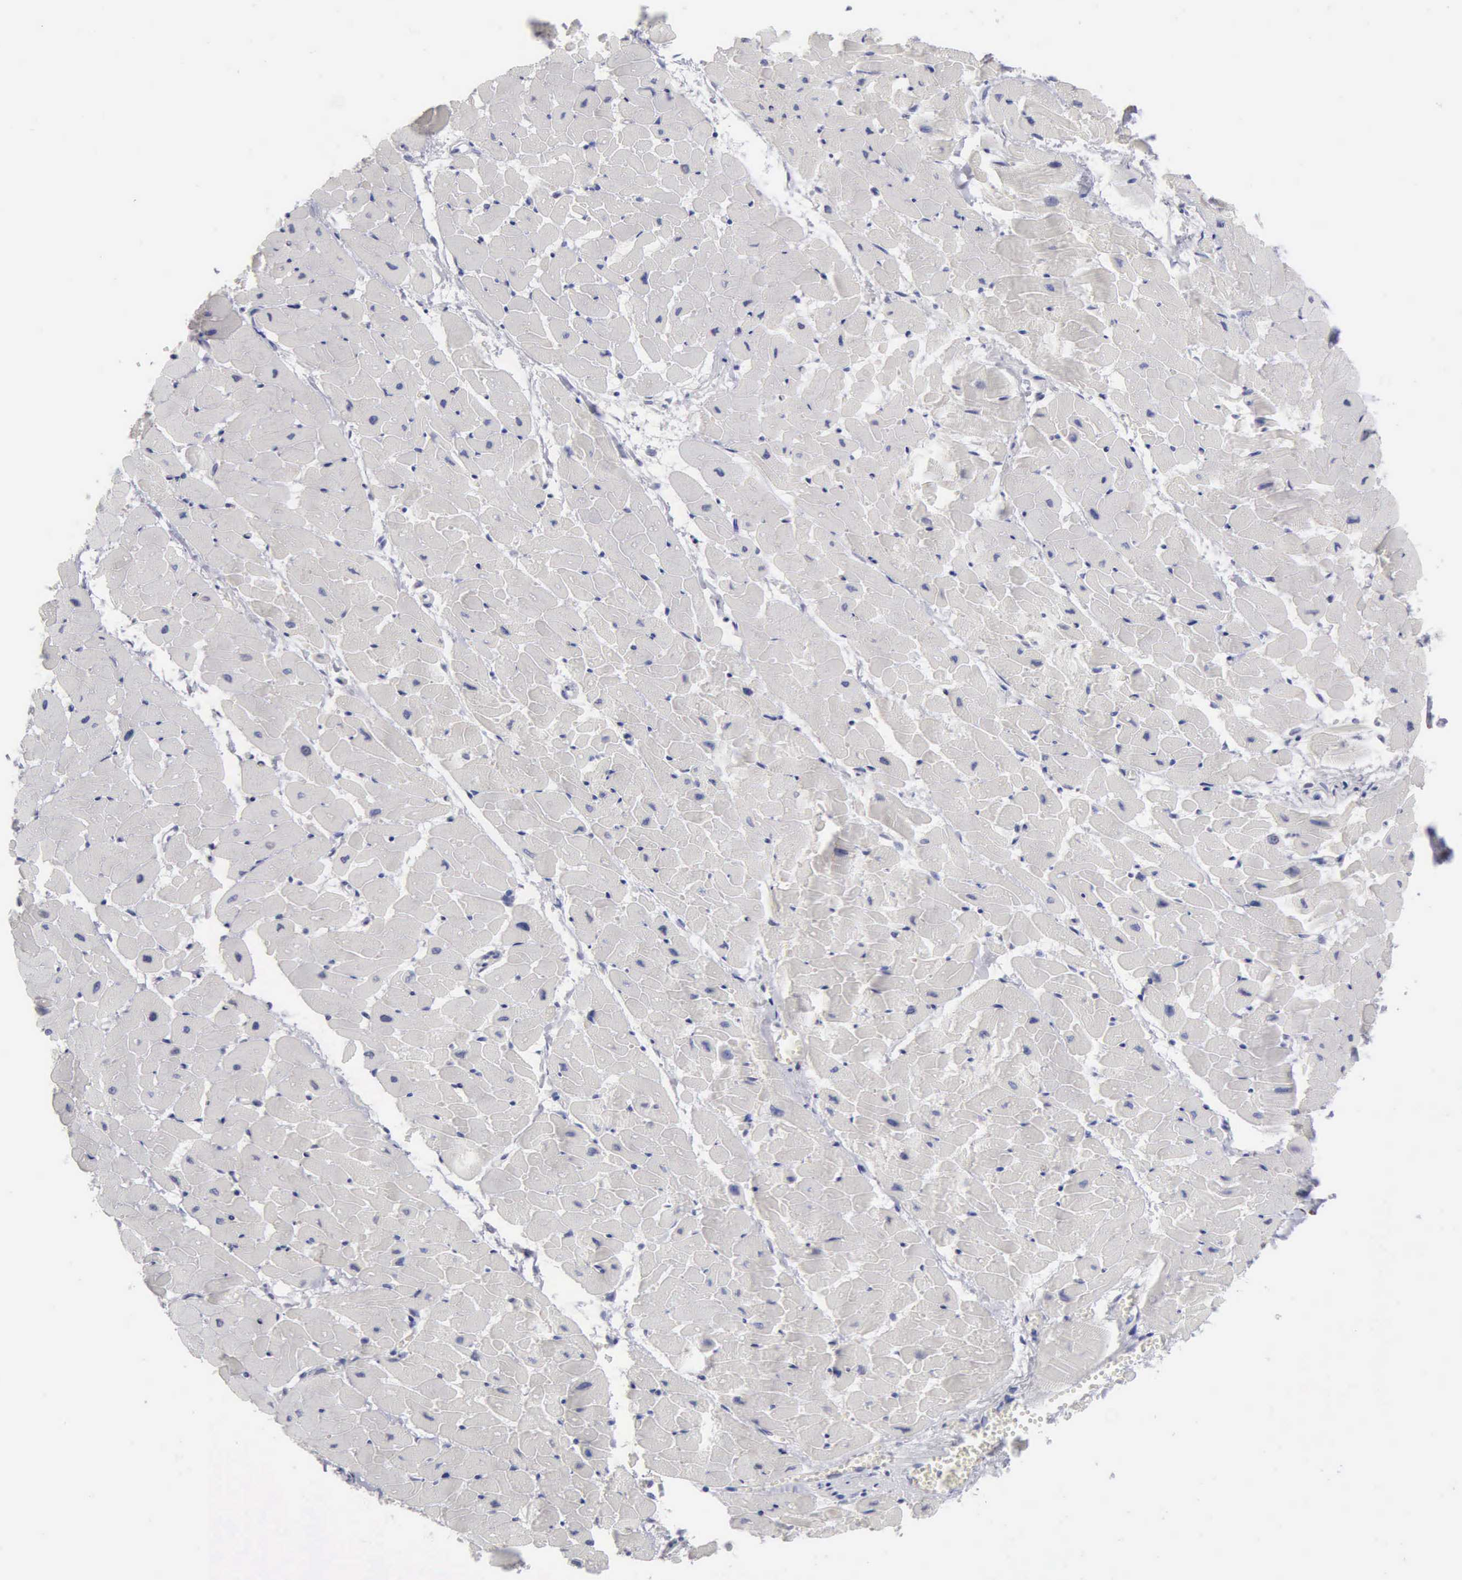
{"staining": {"intensity": "negative", "quantity": "none", "location": "none"}, "tissue": "heart muscle", "cell_type": "Cardiomyocytes", "image_type": "normal", "snomed": [{"axis": "morphology", "description": "Normal tissue, NOS"}, {"axis": "topography", "description": "Heart"}], "caption": "Immunohistochemistry micrograph of normal heart muscle: heart muscle stained with DAB (3,3'-diaminobenzidine) exhibits no significant protein expression in cardiomyocytes. (DAB (3,3'-diaminobenzidine) immunohistochemistry (IHC) with hematoxylin counter stain).", "gene": "CCNG1", "patient": {"sex": "female", "age": 19}}